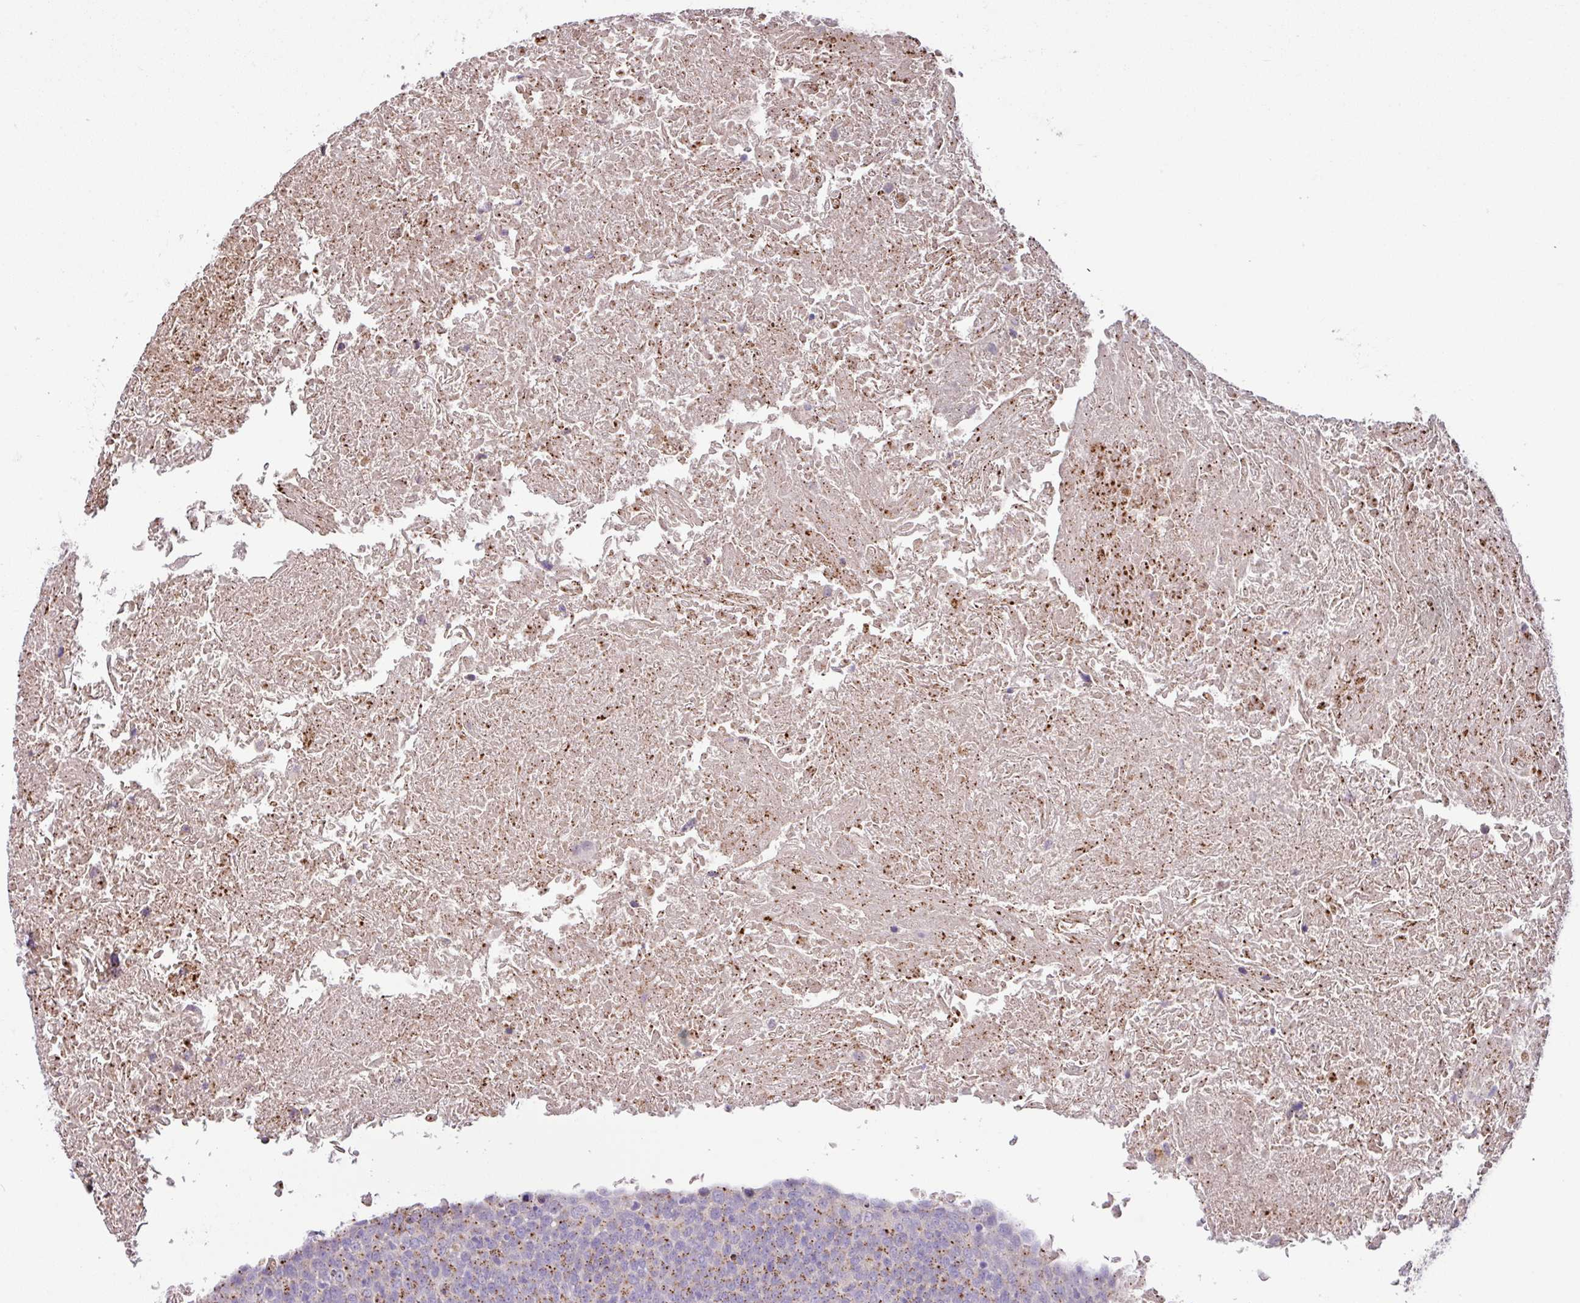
{"staining": {"intensity": "weak", "quantity": "25%-75%", "location": "cytoplasmic/membranous"}, "tissue": "head and neck cancer", "cell_type": "Tumor cells", "image_type": "cancer", "snomed": [{"axis": "morphology", "description": "Squamous cell carcinoma, NOS"}, {"axis": "morphology", "description": "Squamous cell carcinoma, metastatic, NOS"}, {"axis": "topography", "description": "Lymph node"}, {"axis": "topography", "description": "Head-Neck"}], "caption": "Weak cytoplasmic/membranous protein staining is identified in about 25%-75% of tumor cells in squamous cell carcinoma (head and neck).", "gene": "PLEKHH3", "patient": {"sex": "male", "age": 62}}